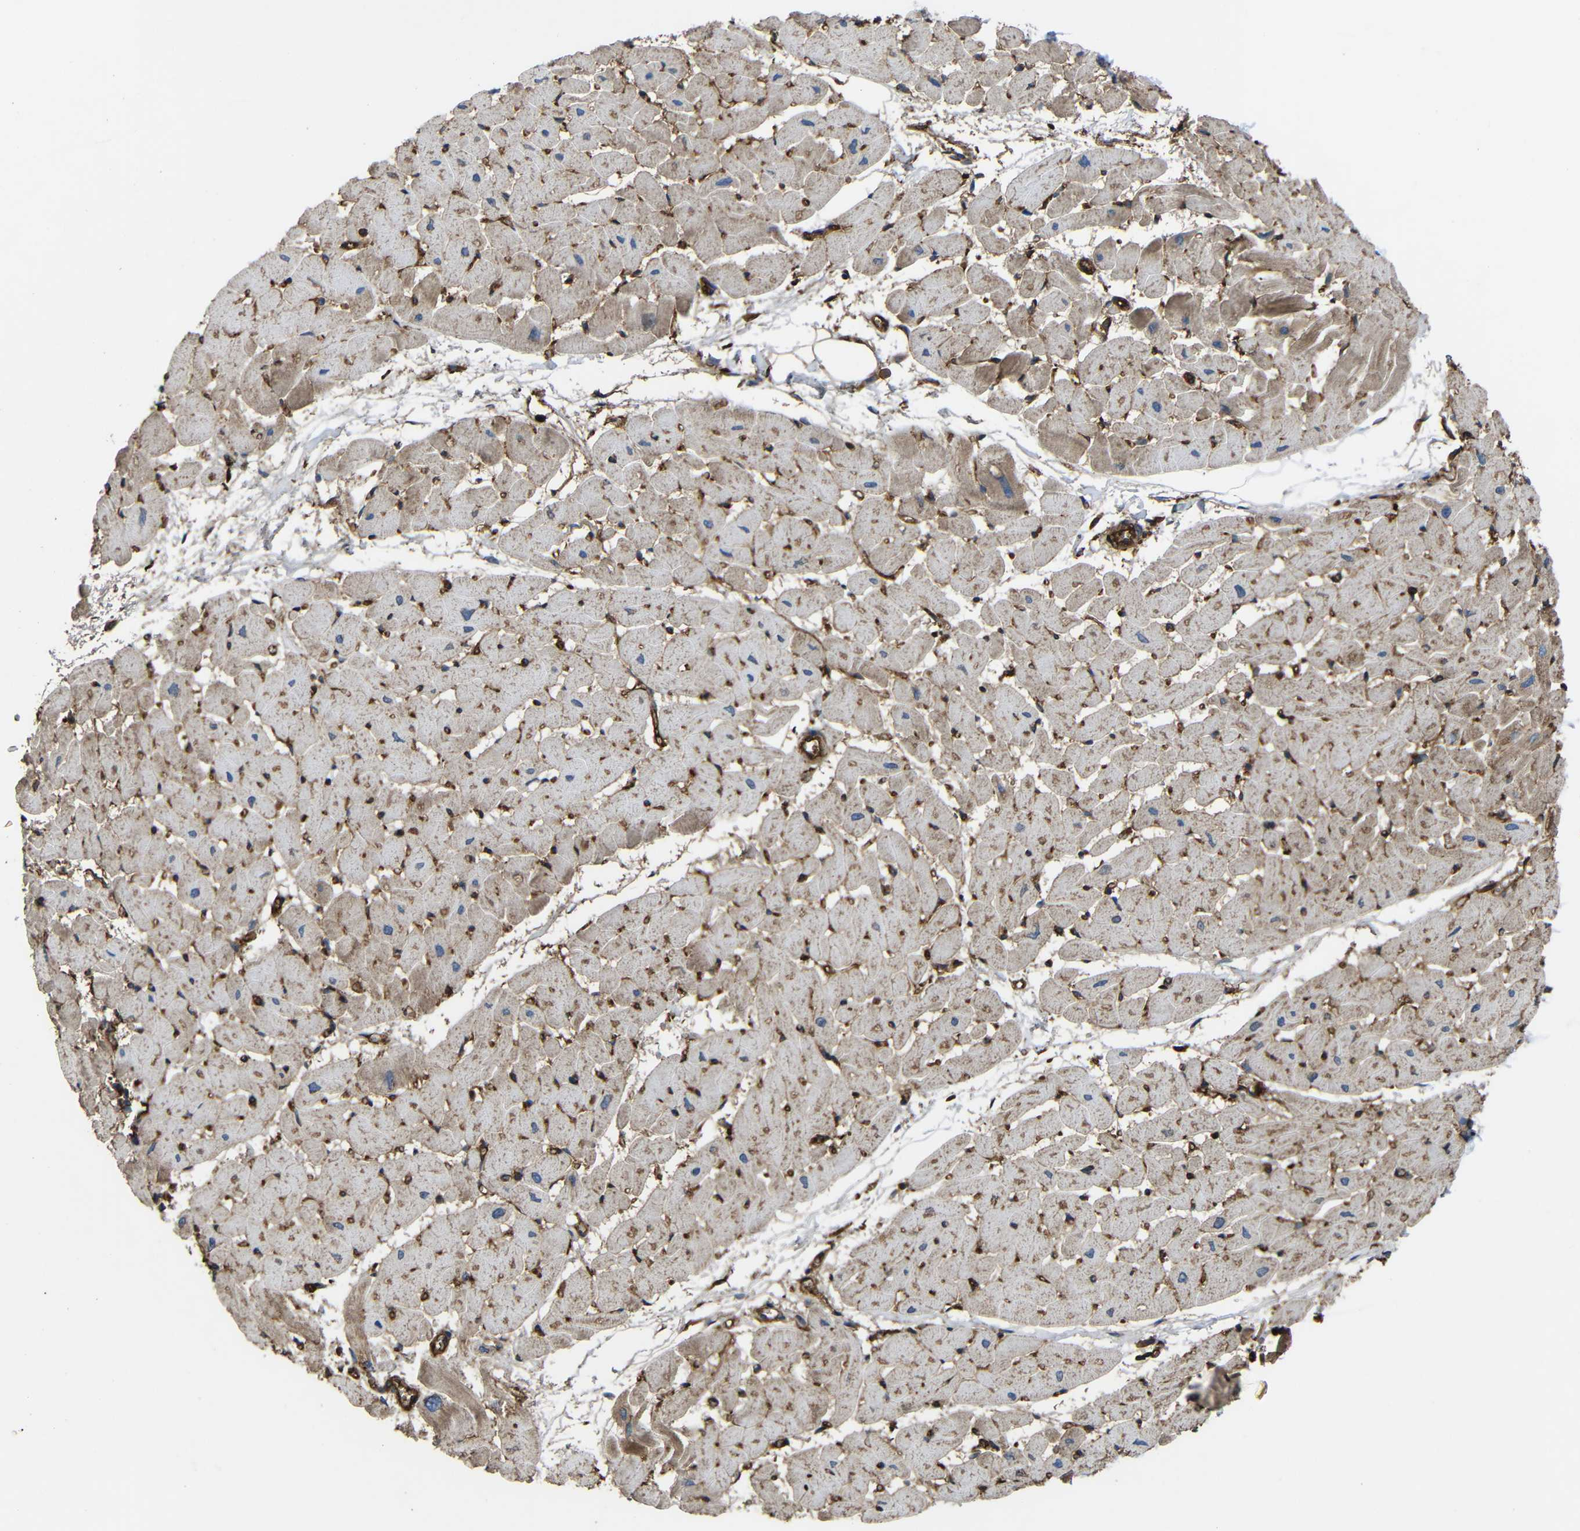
{"staining": {"intensity": "weak", "quantity": "25%-75%", "location": "cytoplasmic/membranous"}, "tissue": "heart muscle", "cell_type": "Cardiomyocytes", "image_type": "normal", "snomed": [{"axis": "morphology", "description": "Normal tissue, NOS"}, {"axis": "topography", "description": "Heart"}], "caption": "Protein expression analysis of unremarkable human heart muscle reveals weak cytoplasmic/membranous staining in approximately 25%-75% of cardiomyocytes. (brown staining indicates protein expression, while blue staining denotes nuclei).", "gene": "TREM2", "patient": {"sex": "female", "age": 19}}